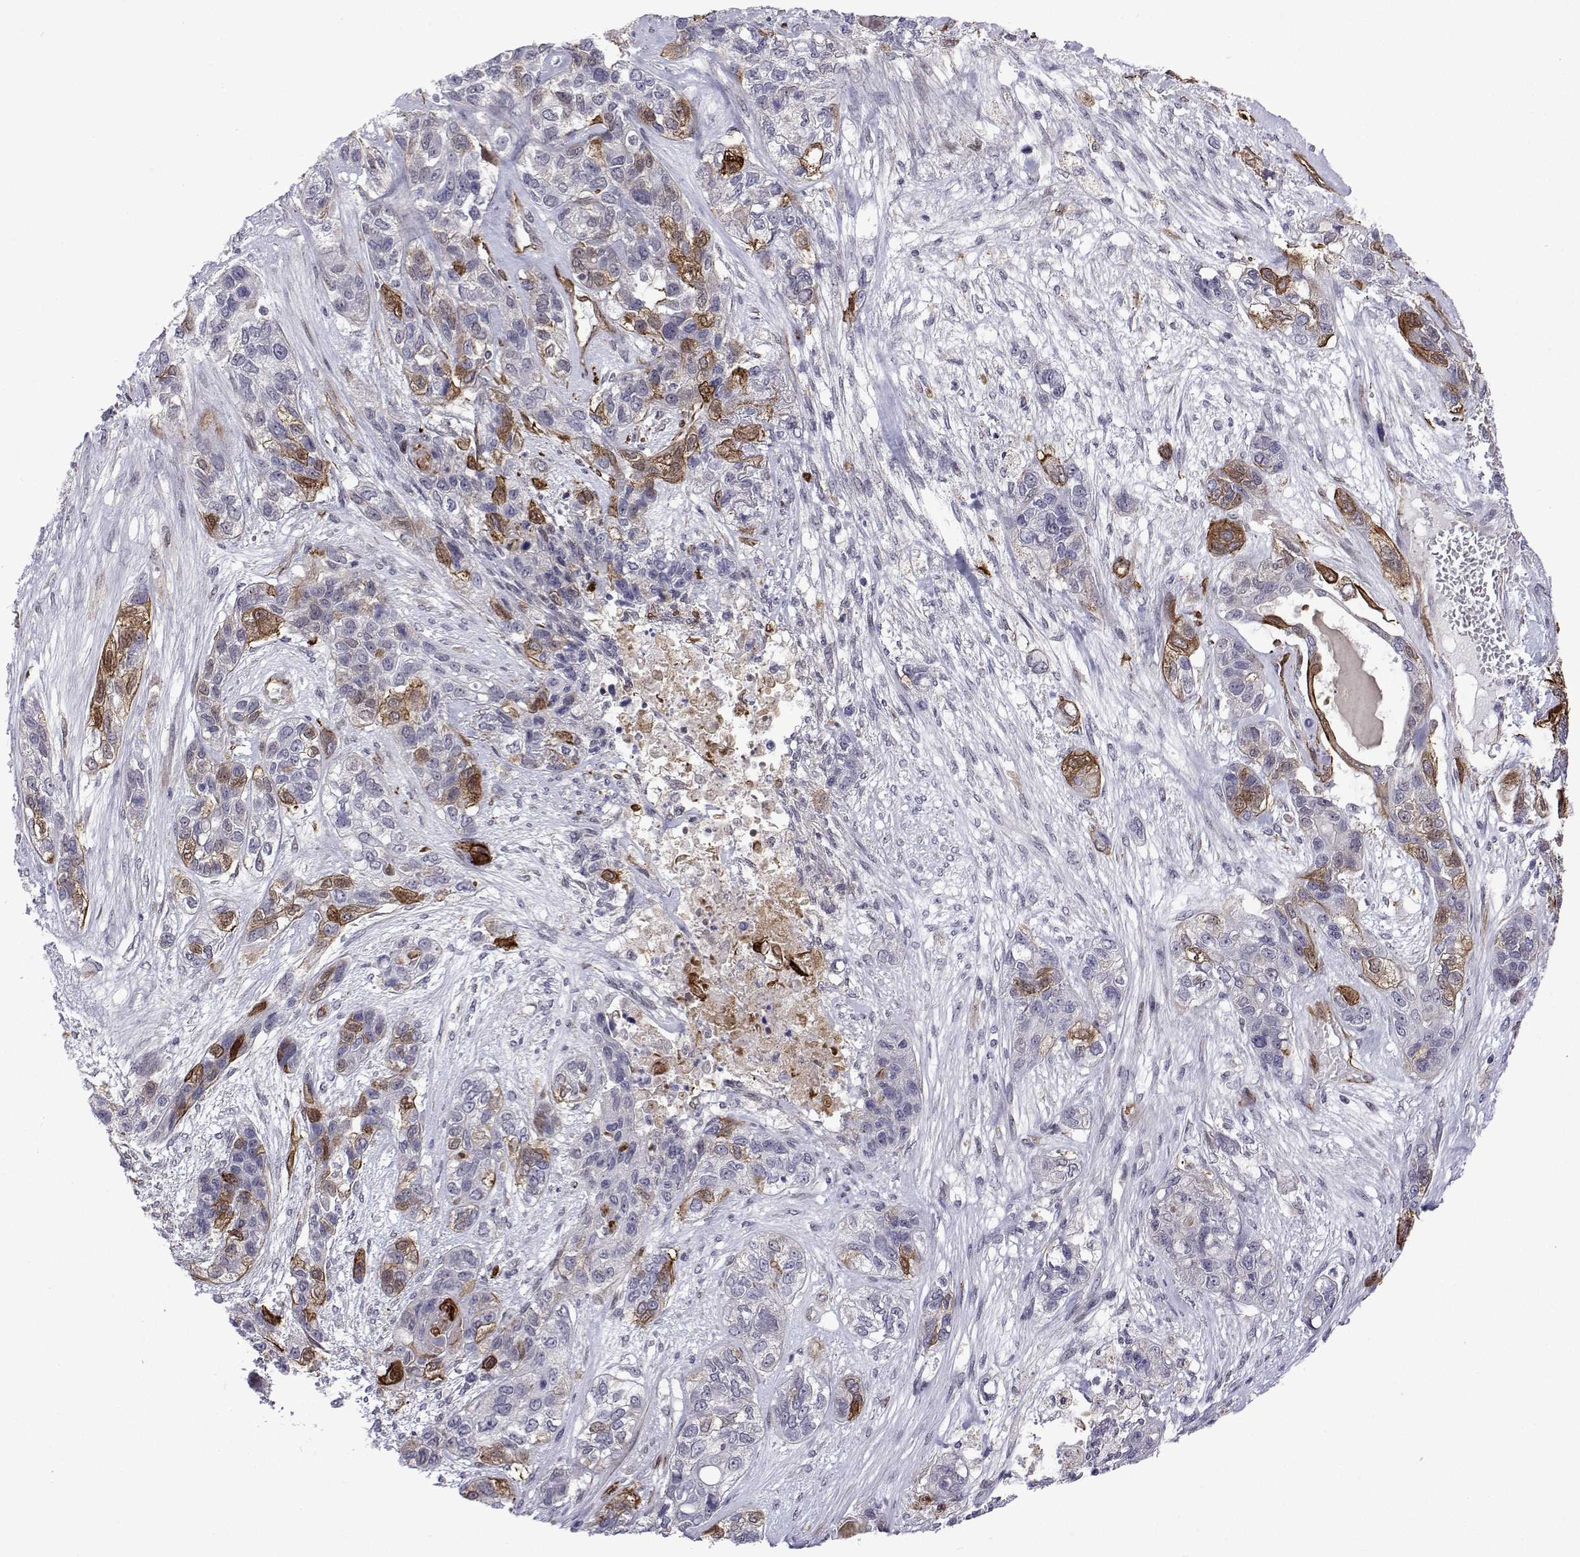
{"staining": {"intensity": "moderate", "quantity": "<25%", "location": "cytoplasmic/membranous"}, "tissue": "lung cancer", "cell_type": "Tumor cells", "image_type": "cancer", "snomed": [{"axis": "morphology", "description": "Squamous cell carcinoma, NOS"}, {"axis": "topography", "description": "Lung"}], "caption": "Protein positivity by immunohistochemistry exhibits moderate cytoplasmic/membranous staining in approximately <25% of tumor cells in lung cancer (squamous cell carcinoma).", "gene": "EFCAB3", "patient": {"sex": "female", "age": 70}}